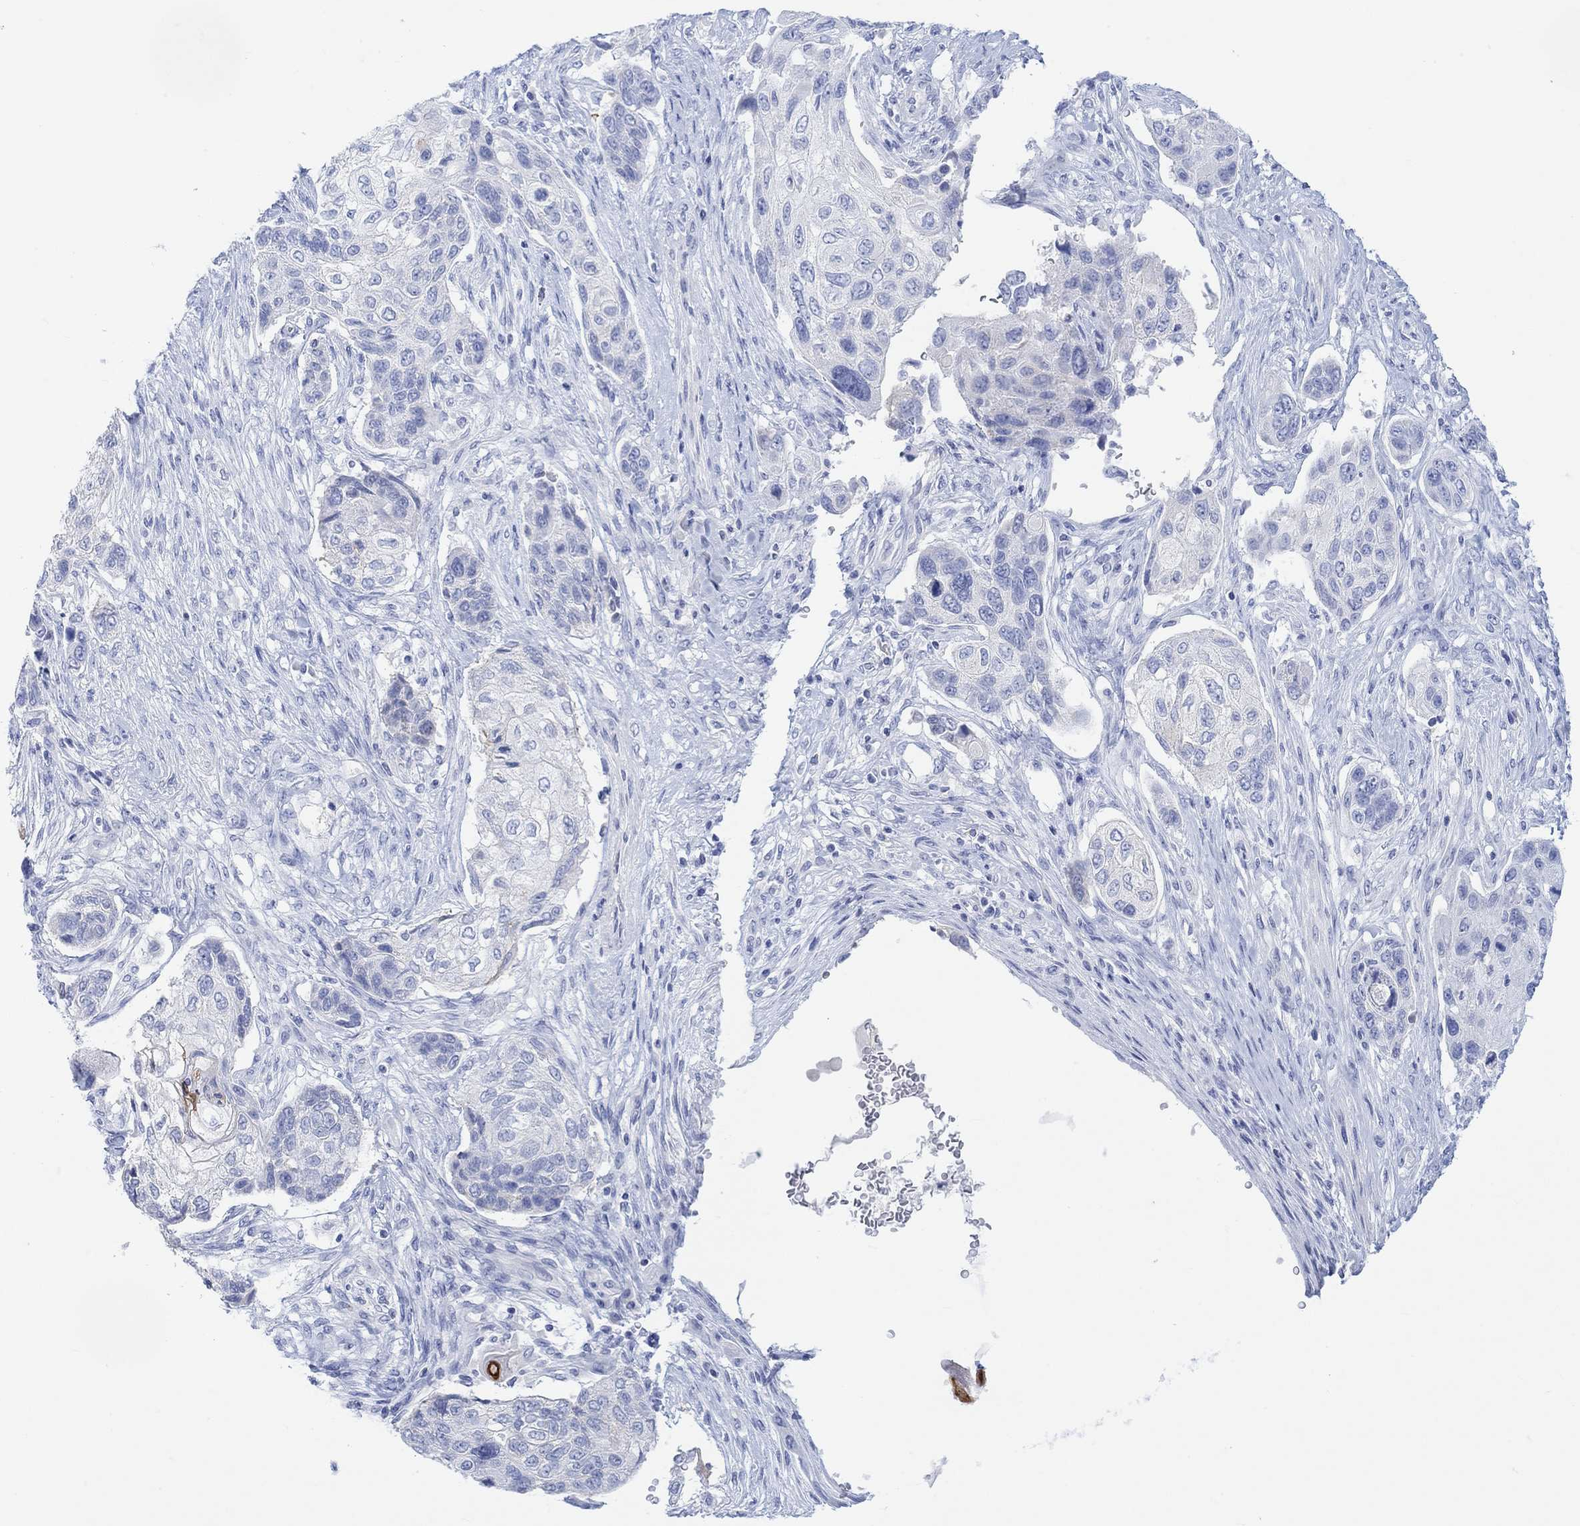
{"staining": {"intensity": "negative", "quantity": "none", "location": "none"}, "tissue": "lung cancer", "cell_type": "Tumor cells", "image_type": "cancer", "snomed": [{"axis": "morphology", "description": "Normal tissue, NOS"}, {"axis": "morphology", "description": "Squamous cell carcinoma, NOS"}, {"axis": "topography", "description": "Bronchus"}, {"axis": "topography", "description": "Lung"}], "caption": "Tumor cells are negative for brown protein staining in lung cancer.", "gene": "CALCA", "patient": {"sex": "male", "age": 69}}